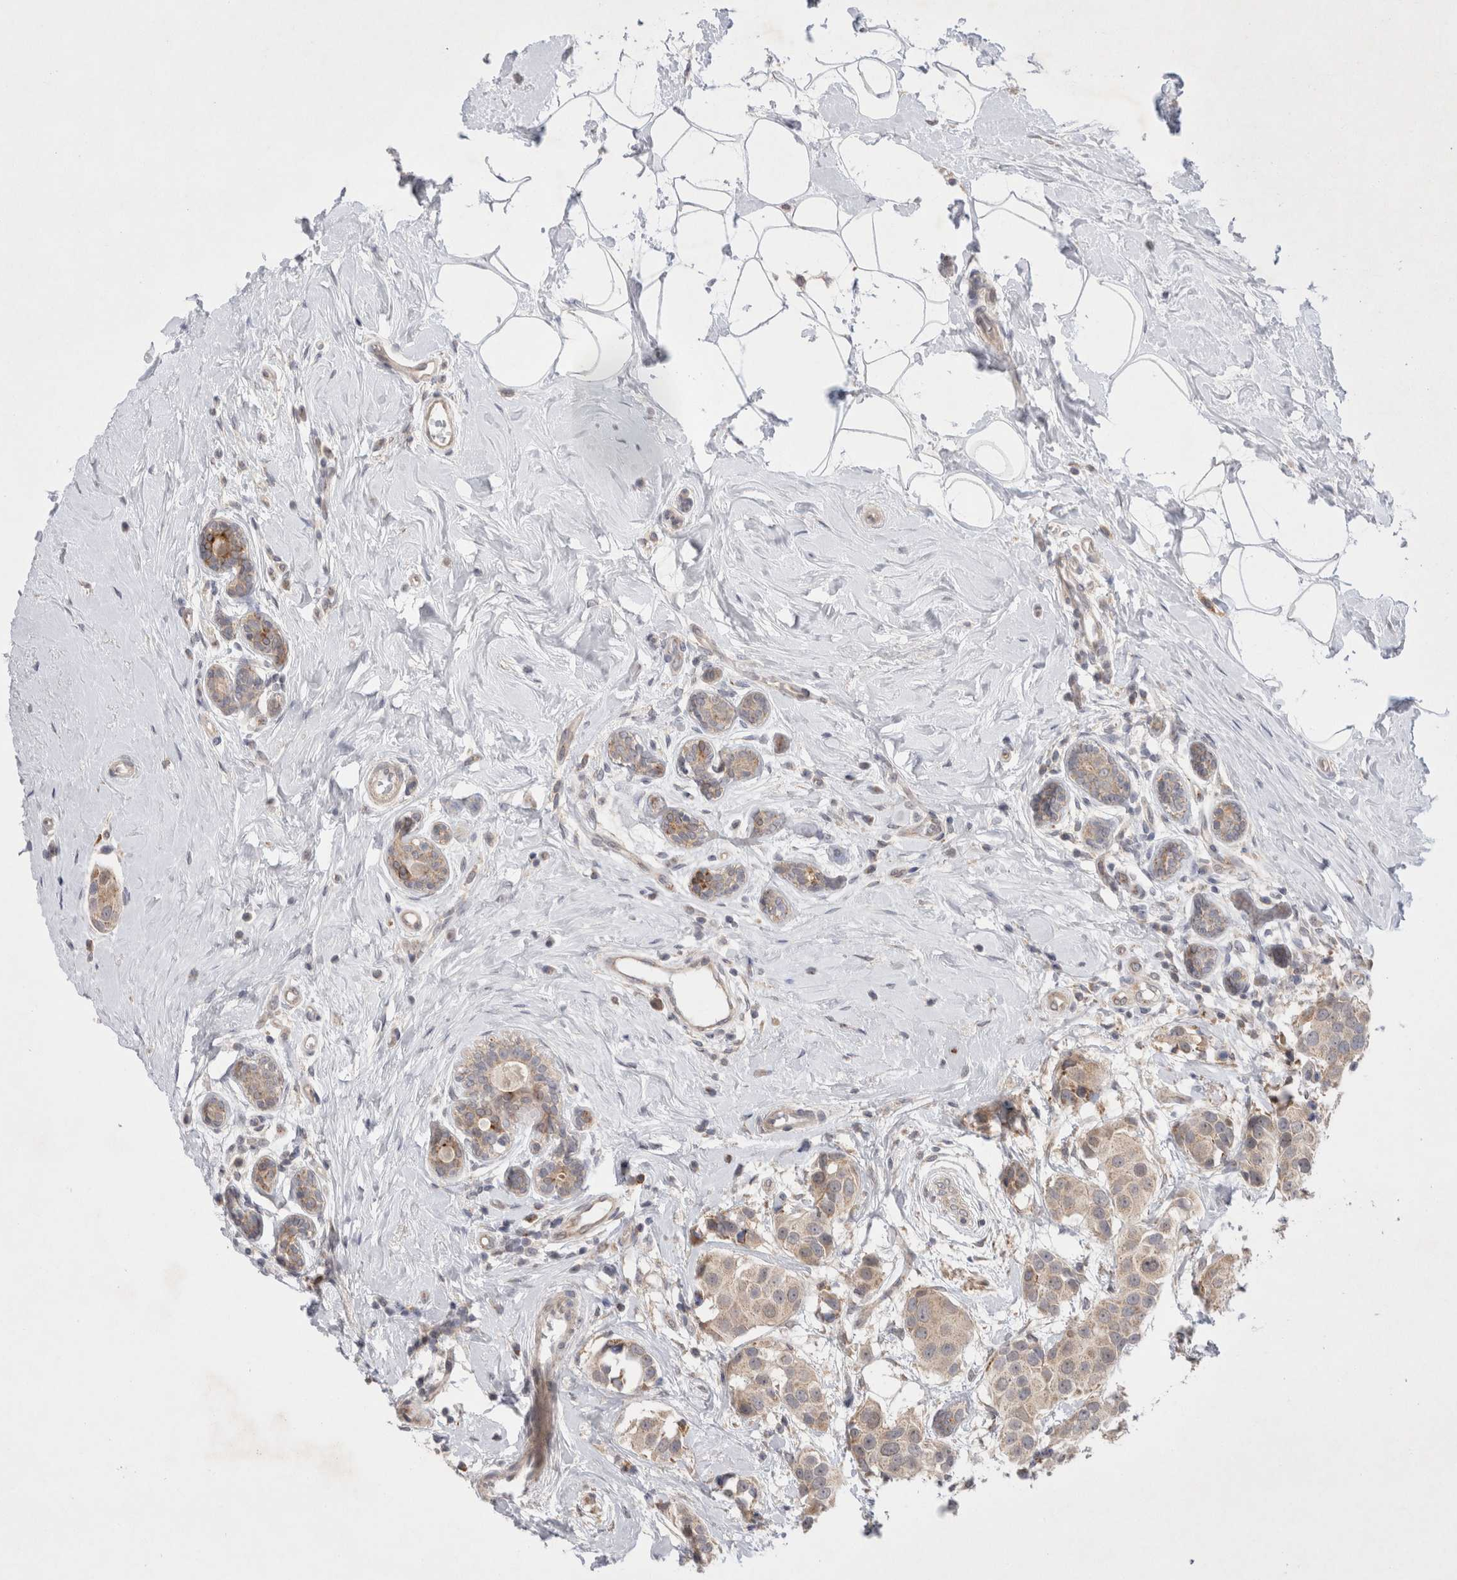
{"staining": {"intensity": "weak", "quantity": ">75%", "location": "cytoplasmic/membranous"}, "tissue": "breast cancer", "cell_type": "Tumor cells", "image_type": "cancer", "snomed": [{"axis": "morphology", "description": "Normal tissue, NOS"}, {"axis": "morphology", "description": "Duct carcinoma"}, {"axis": "topography", "description": "Breast"}], "caption": "A high-resolution histopathology image shows immunohistochemistry (IHC) staining of breast cancer (infiltrating ductal carcinoma), which reveals weak cytoplasmic/membranous expression in about >75% of tumor cells. Nuclei are stained in blue.", "gene": "NPC1", "patient": {"sex": "female", "age": 39}}